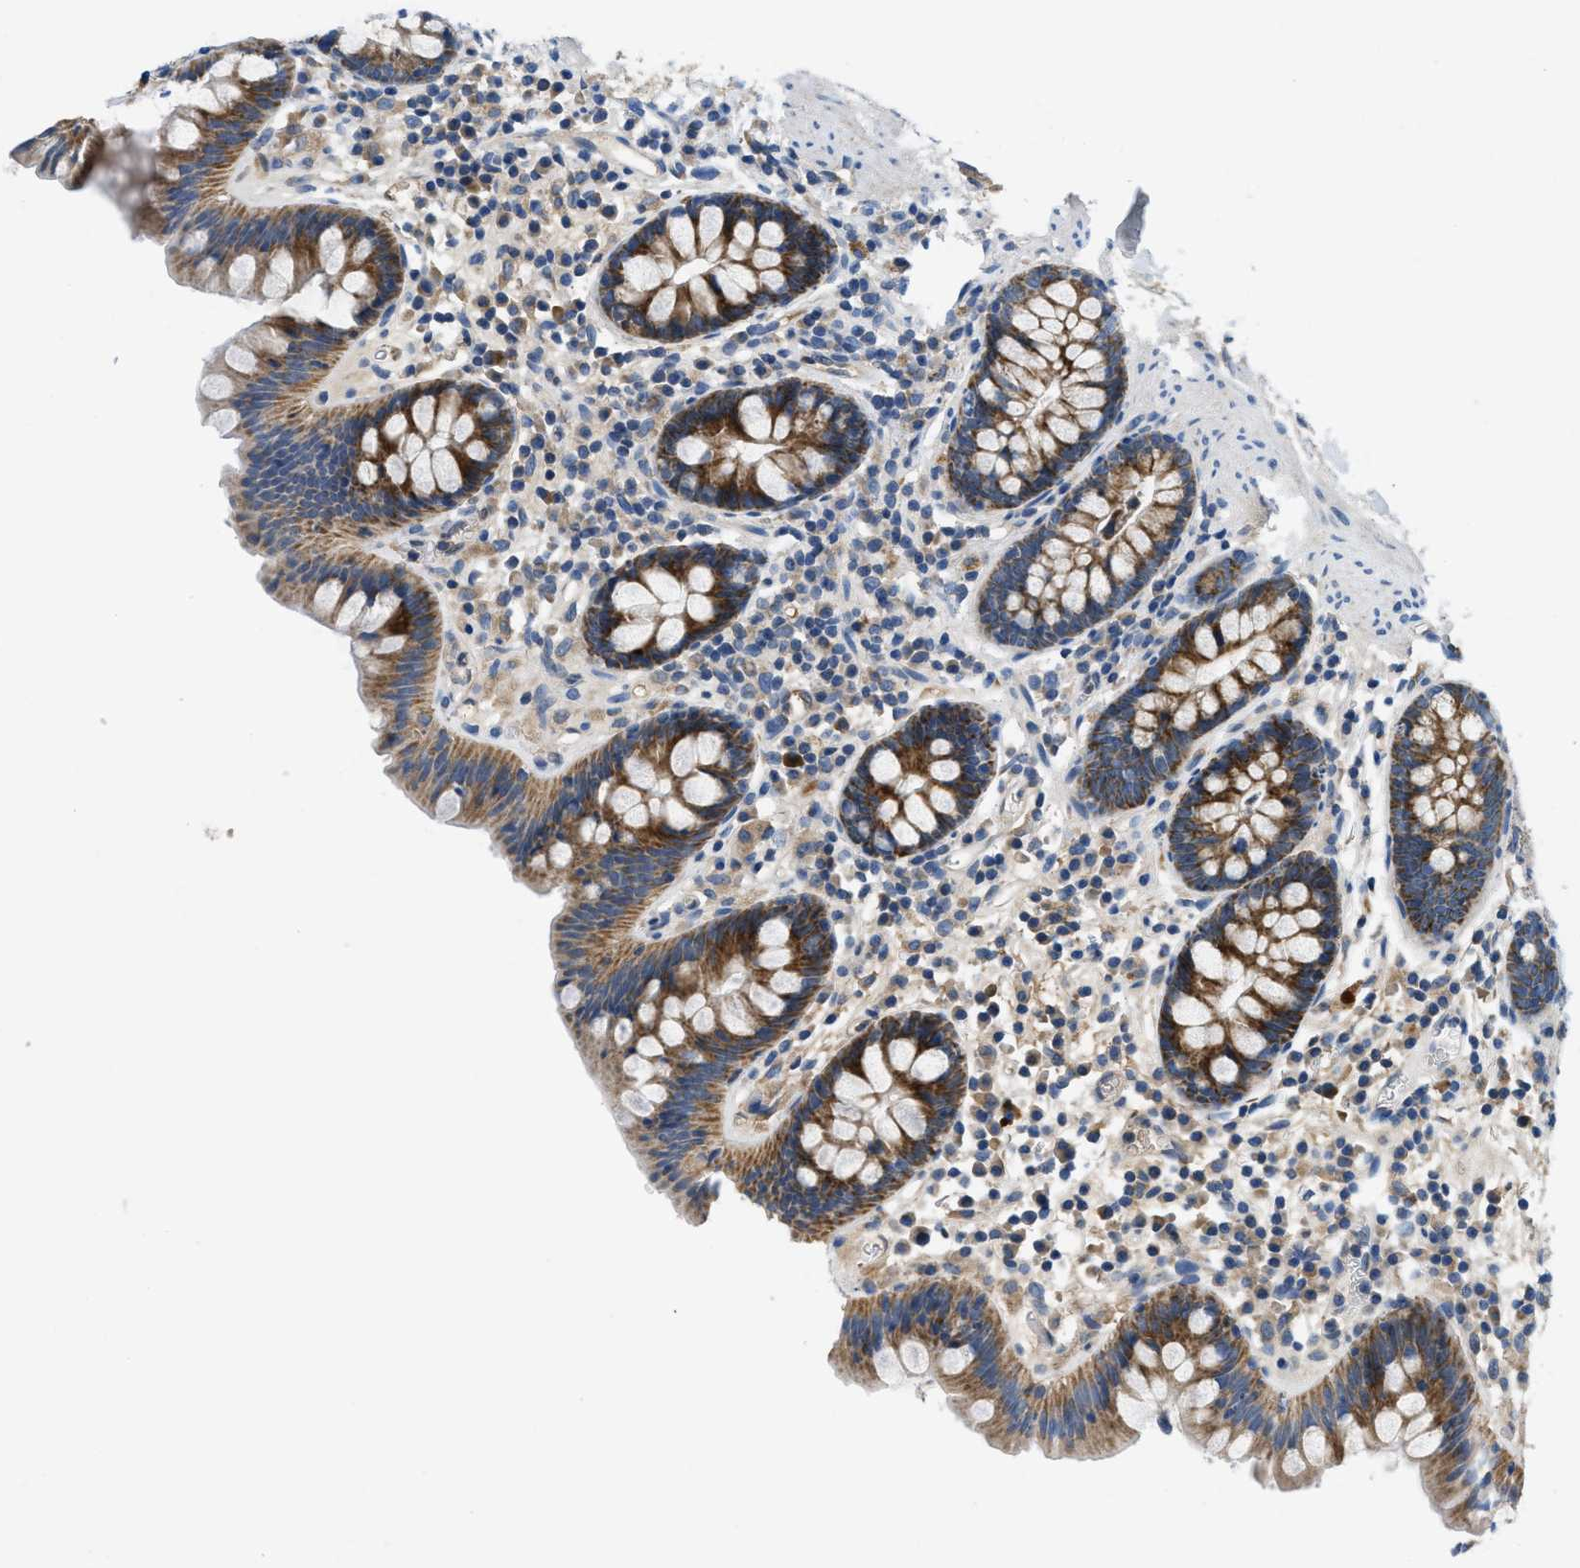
{"staining": {"intensity": "weak", "quantity": ">75%", "location": "cytoplasmic/membranous"}, "tissue": "colon", "cell_type": "Endothelial cells", "image_type": "normal", "snomed": [{"axis": "morphology", "description": "Normal tissue, NOS"}, {"axis": "topography", "description": "Colon"}], "caption": "High-magnification brightfield microscopy of unremarkable colon stained with DAB (3,3'-diaminobenzidine) (brown) and counterstained with hematoxylin (blue). endothelial cells exhibit weak cytoplasmic/membranous staining is seen in approximately>75% of cells.", "gene": "PNKD", "patient": {"sex": "female", "age": 80}}